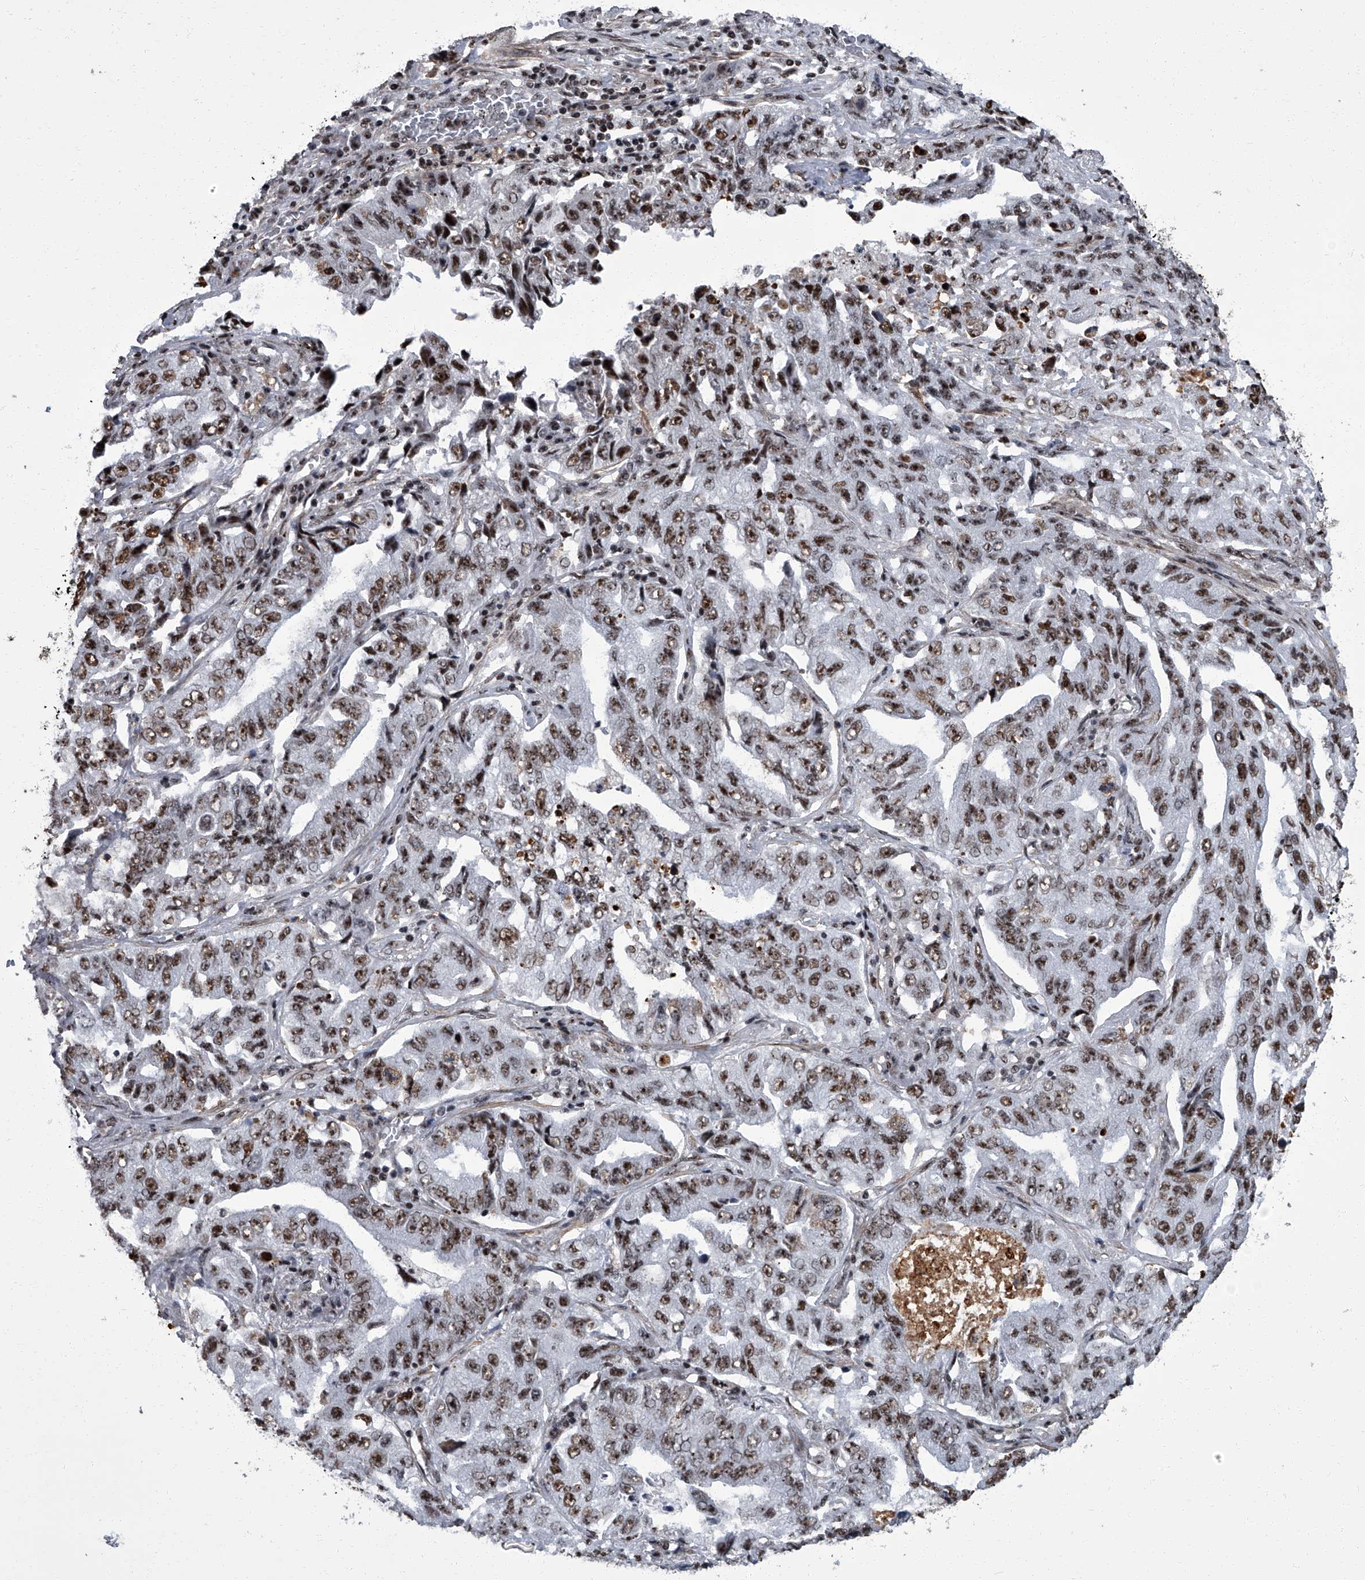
{"staining": {"intensity": "strong", "quantity": "25%-75%", "location": "nuclear"}, "tissue": "lung cancer", "cell_type": "Tumor cells", "image_type": "cancer", "snomed": [{"axis": "morphology", "description": "Adenocarcinoma, NOS"}, {"axis": "topography", "description": "Lung"}], "caption": "This is a histology image of immunohistochemistry staining of lung cancer (adenocarcinoma), which shows strong positivity in the nuclear of tumor cells.", "gene": "ZNF518B", "patient": {"sex": "female", "age": 51}}